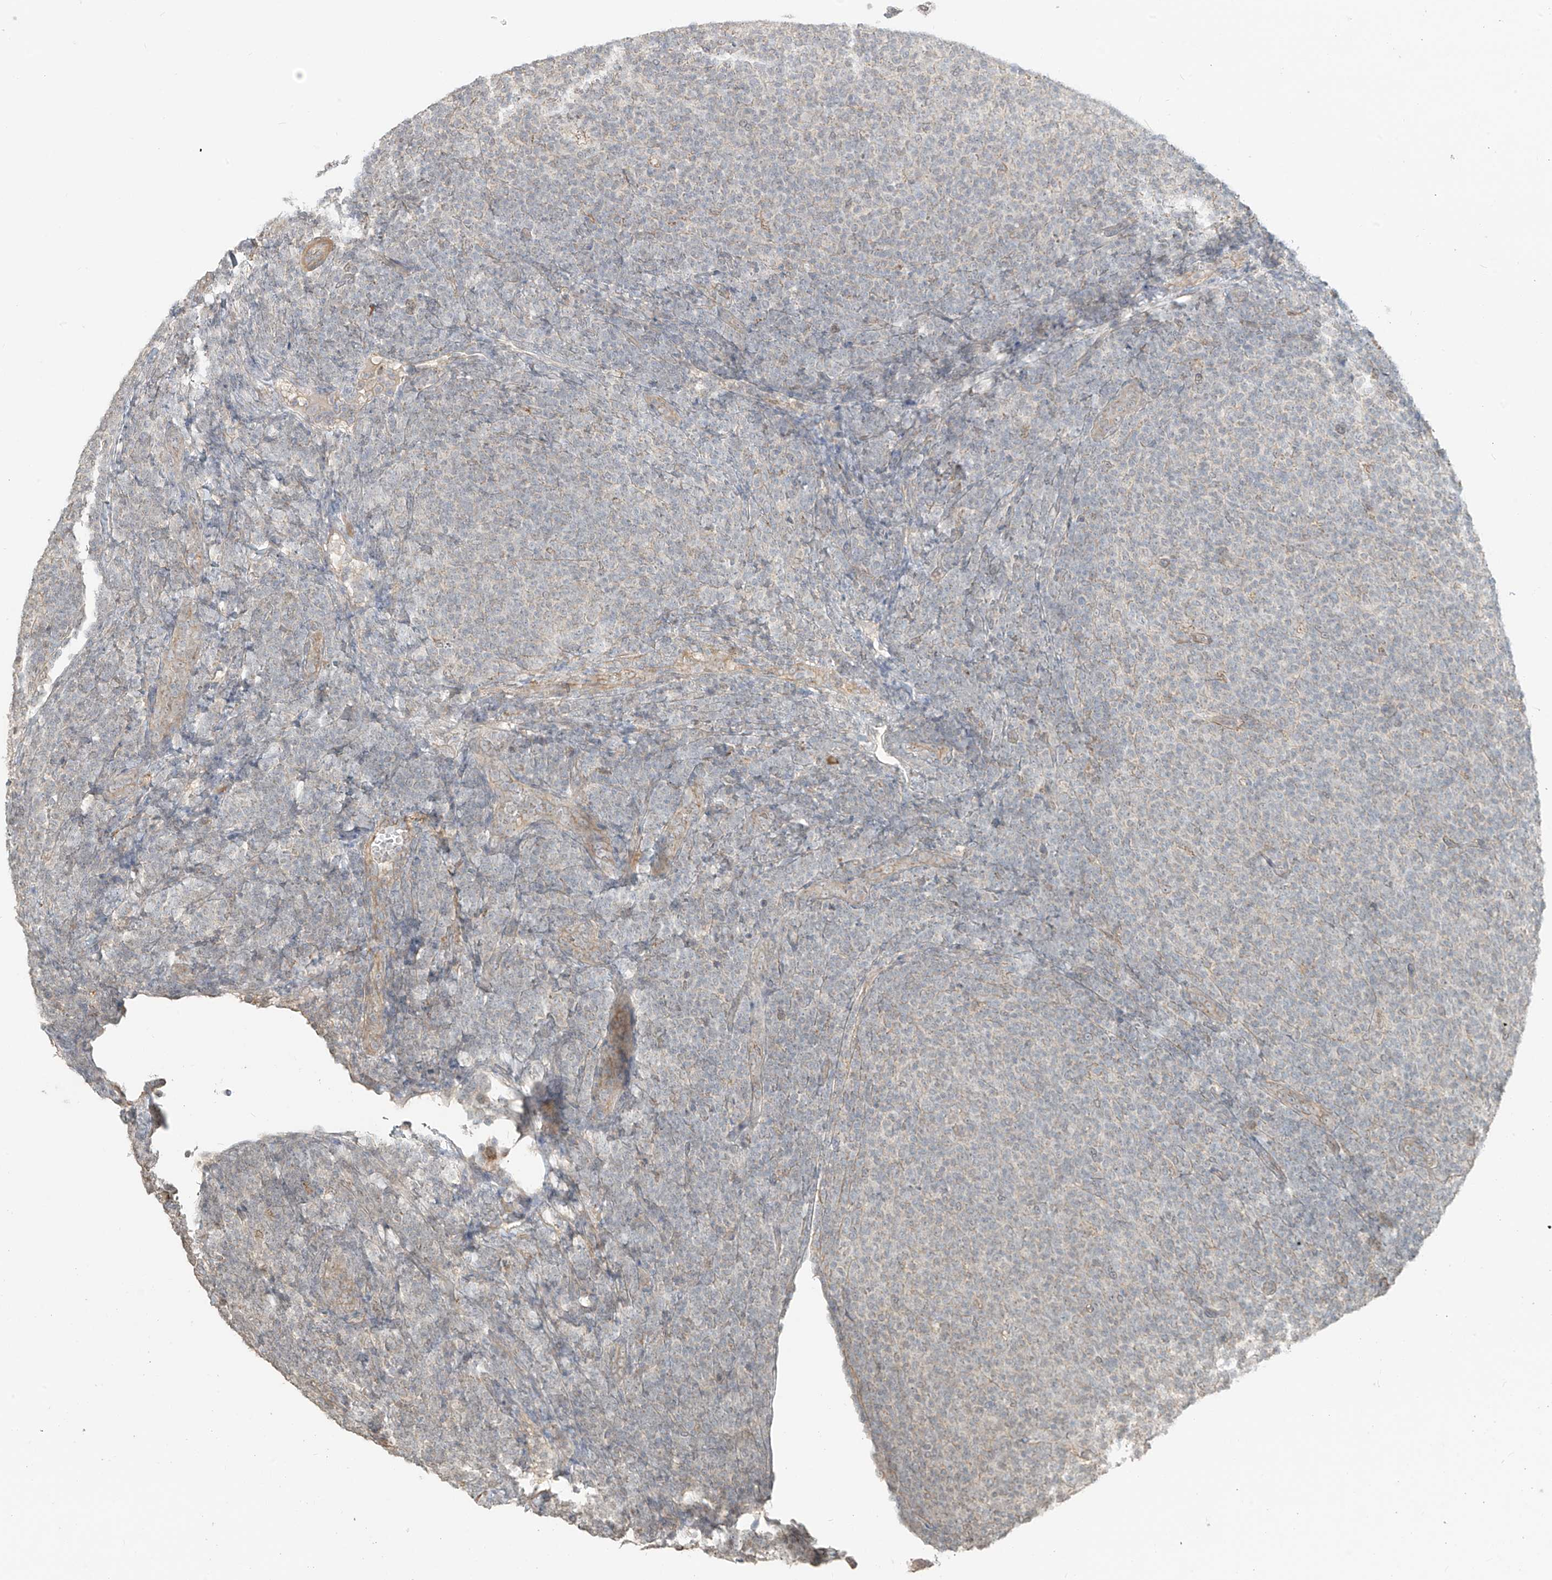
{"staining": {"intensity": "negative", "quantity": "none", "location": "none"}, "tissue": "lymphoma", "cell_type": "Tumor cells", "image_type": "cancer", "snomed": [{"axis": "morphology", "description": "Malignant lymphoma, non-Hodgkin's type, Low grade"}, {"axis": "topography", "description": "Lymph node"}], "caption": "DAB (3,3'-diaminobenzidine) immunohistochemical staining of lymphoma shows no significant positivity in tumor cells. (IHC, brightfield microscopy, high magnification).", "gene": "ABCD1", "patient": {"sex": "male", "age": 66}}